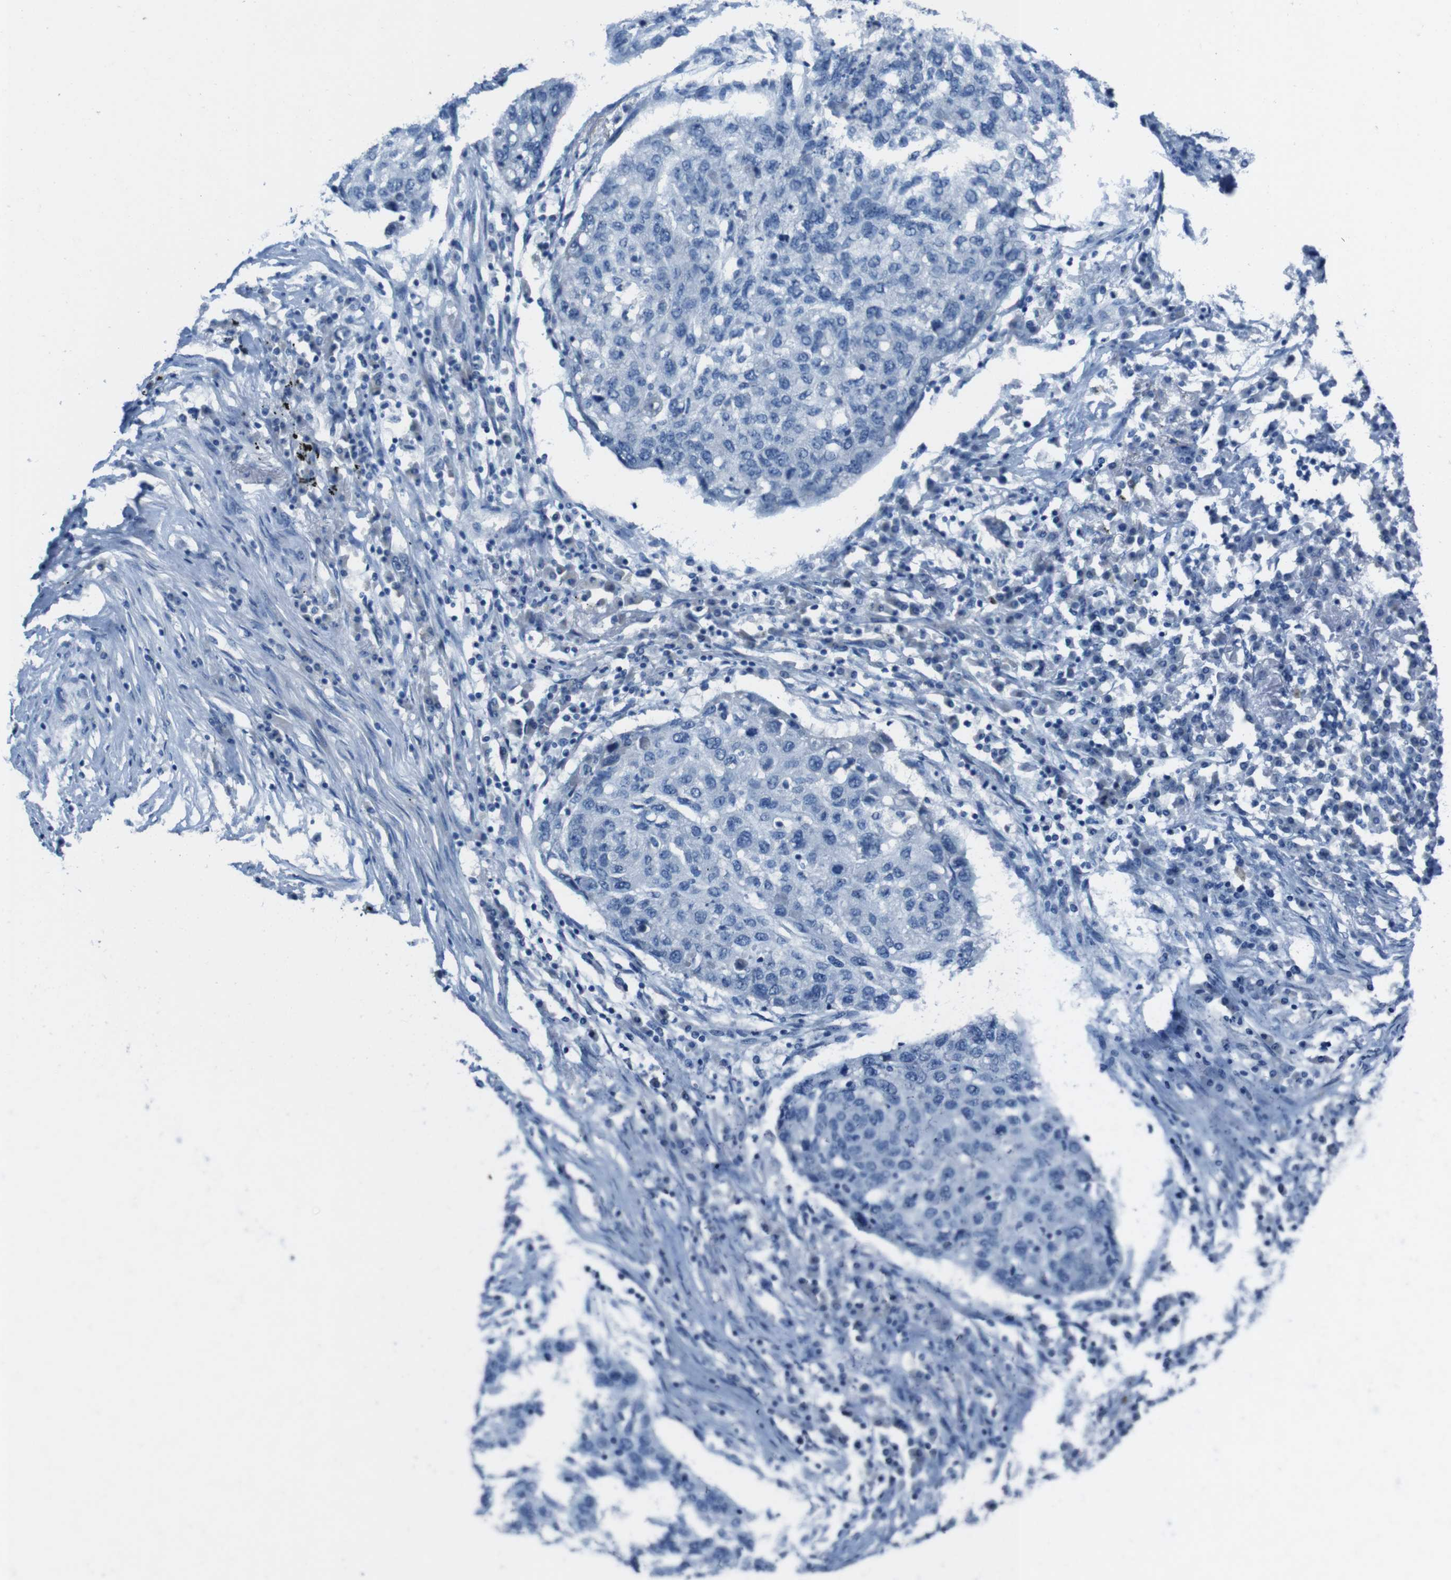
{"staining": {"intensity": "negative", "quantity": "none", "location": "none"}, "tissue": "lung cancer", "cell_type": "Tumor cells", "image_type": "cancer", "snomed": [{"axis": "morphology", "description": "Squamous cell carcinoma, NOS"}, {"axis": "topography", "description": "Lung"}], "caption": "A photomicrograph of human lung cancer (squamous cell carcinoma) is negative for staining in tumor cells. (DAB (3,3'-diaminobenzidine) immunohistochemistry (IHC) visualized using brightfield microscopy, high magnification).", "gene": "CDHR2", "patient": {"sex": "female", "age": 63}}